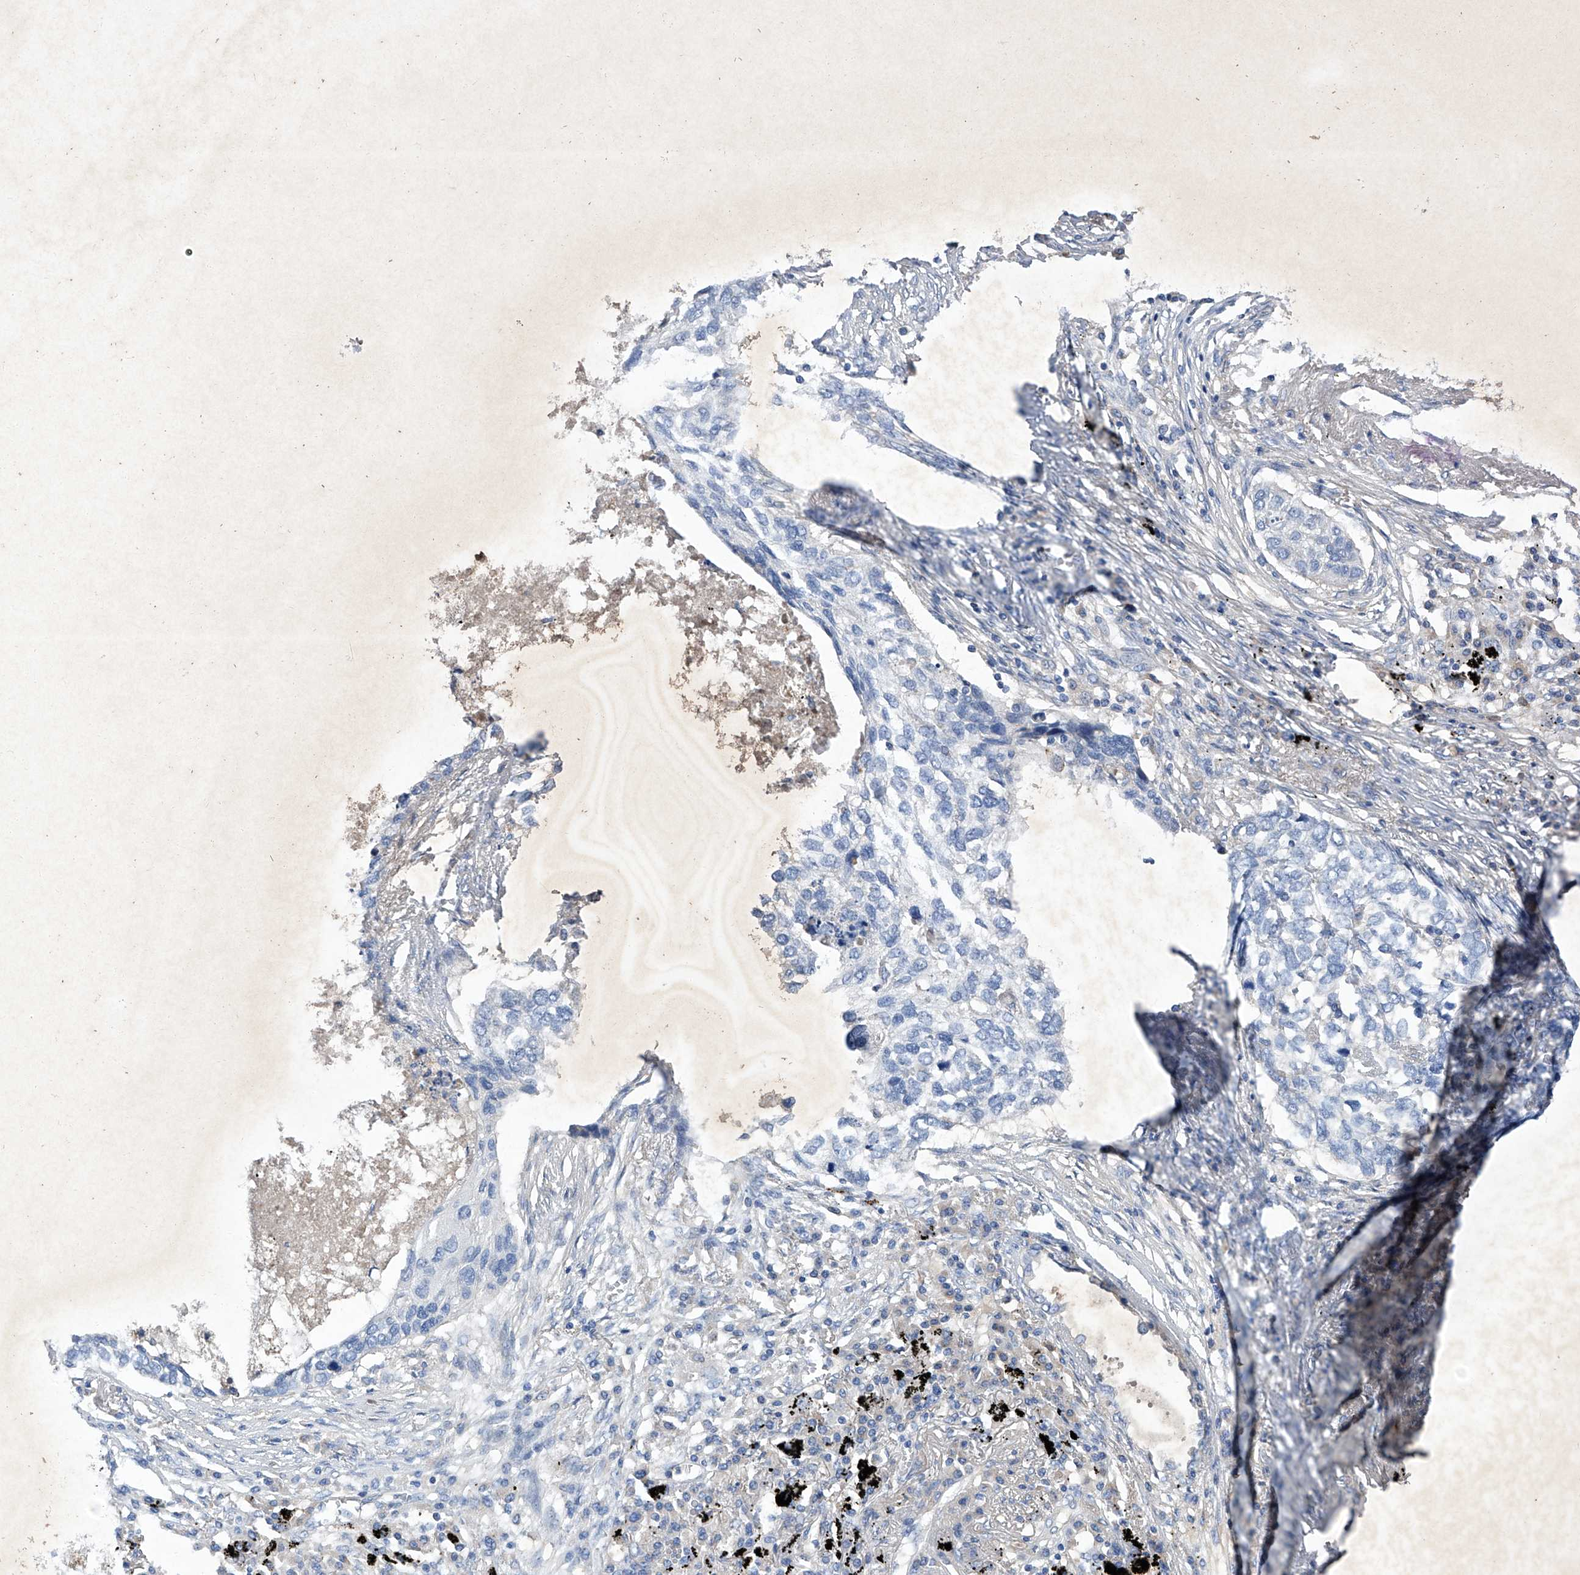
{"staining": {"intensity": "negative", "quantity": "none", "location": "none"}, "tissue": "lung cancer", "cell_type": "Tumor cells", "image_type": "cancer", "snomed": [{"axis": "morphology", "description": "Squamous cell carcinoma, NOS"}, {"axis": "topography", "description": "Lung"}], "caption": "An immunohistochemistry image of lung cancer (squamous cell carcinoma) is shown. There is no staining in tumor cells of lung cancer (squamous cell carcinoma).", "gene": "SBK2", "patient": {"sex": "female", "age": 63}}